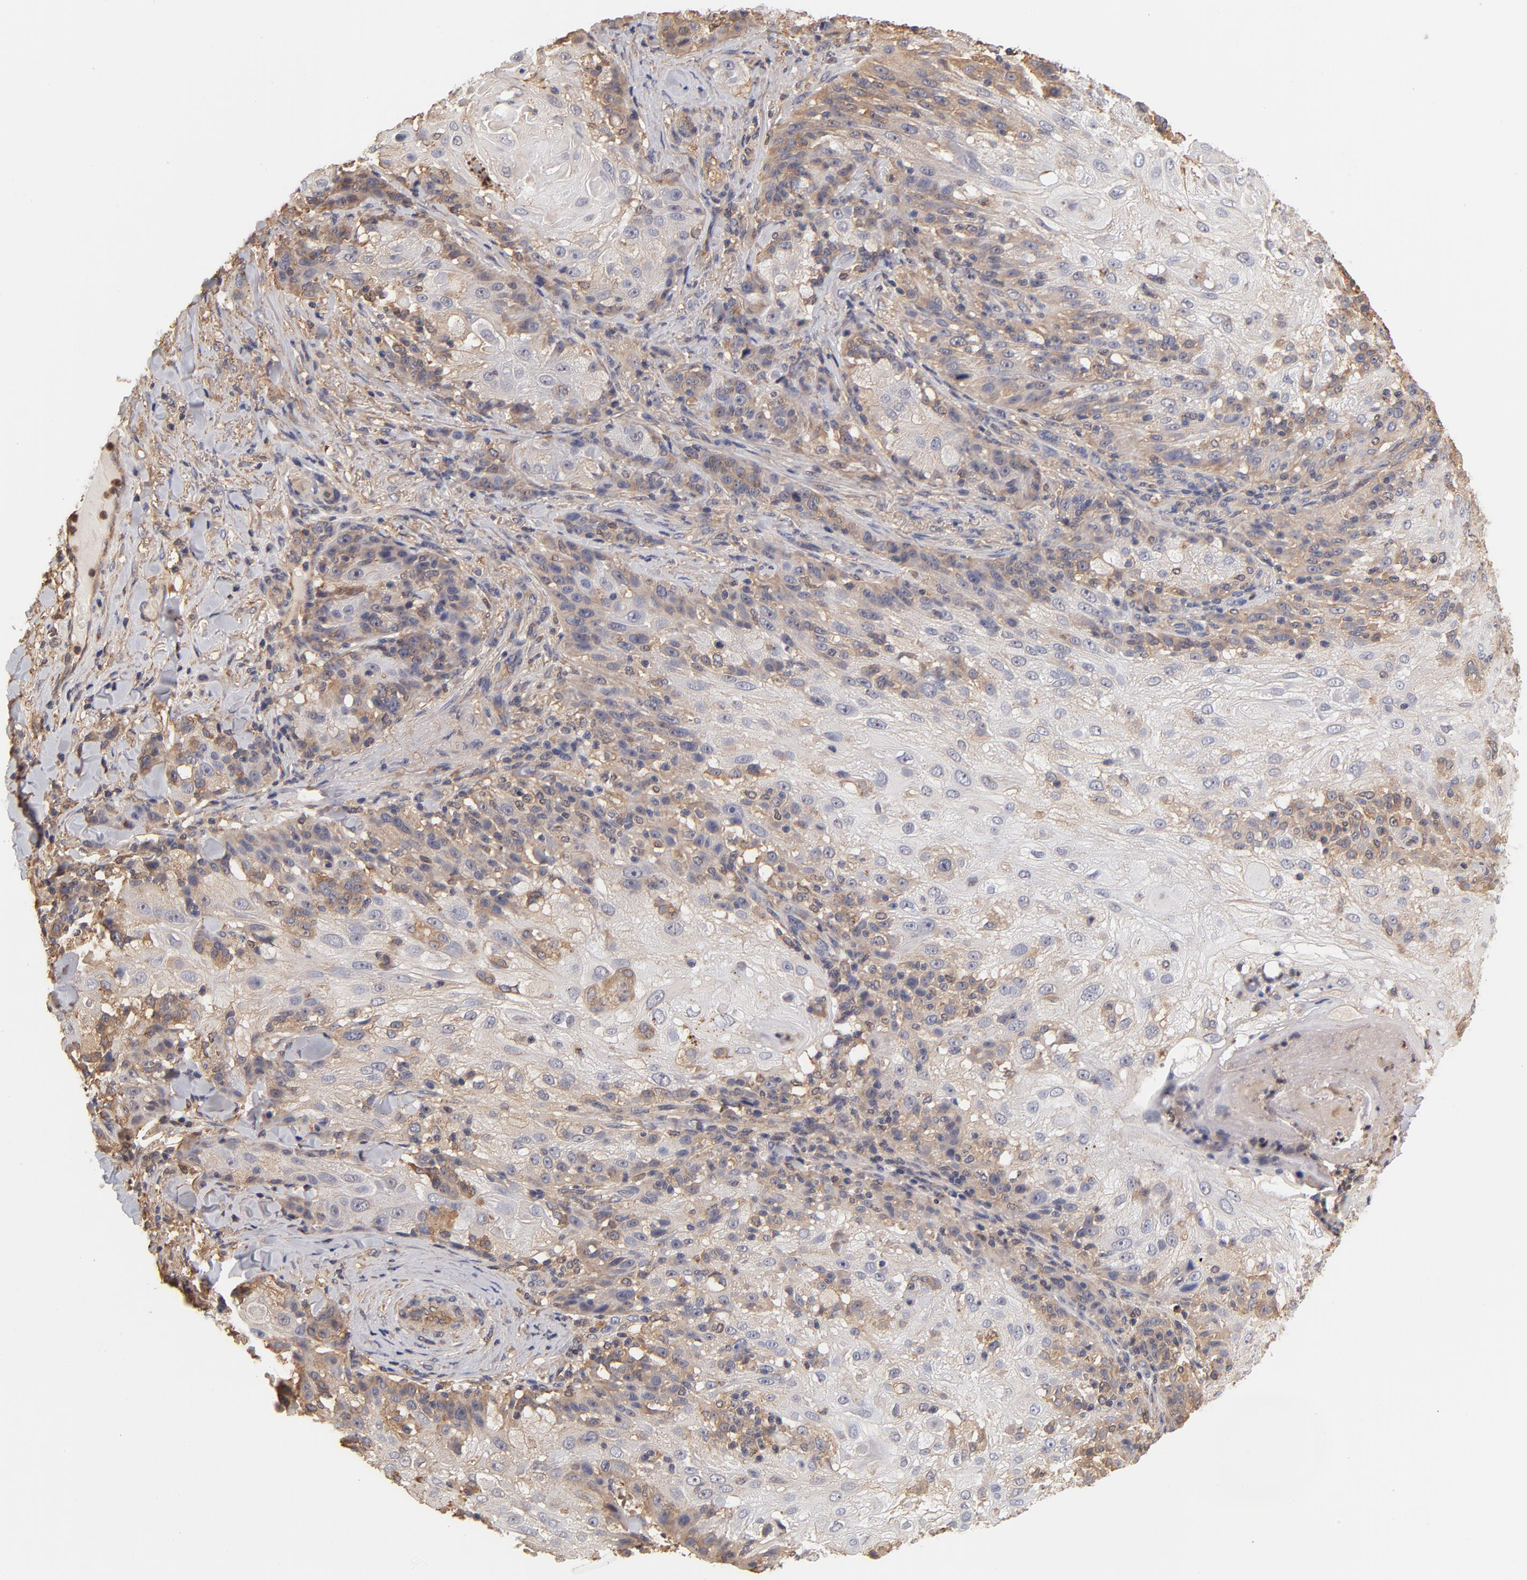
{"staining": {"intensity": "weak", "quantity": "25%-75%", "location": "cytoplasmic/membranous"}, "tissue": "skin cancer", "cell_type": "Tumor cells", "image_type": "cancer", "snomed": [{"axis": "morphology", "description": "Normal tissue, NOS"}, {"axis": "morphology", "description": "Squamous cell carcinoma, NOS"}, {"axis": "topography", "description": "Skin"}], "caption": "Skin cancer (squamous cell carcinoma) was stained to show a protein in brown. There is low levels of weak cytoplasmic/membranous staining in about 25%-75% of tumor cells.", "gene": "FCMR", "patient": {"sex": "female", "age": 83}}